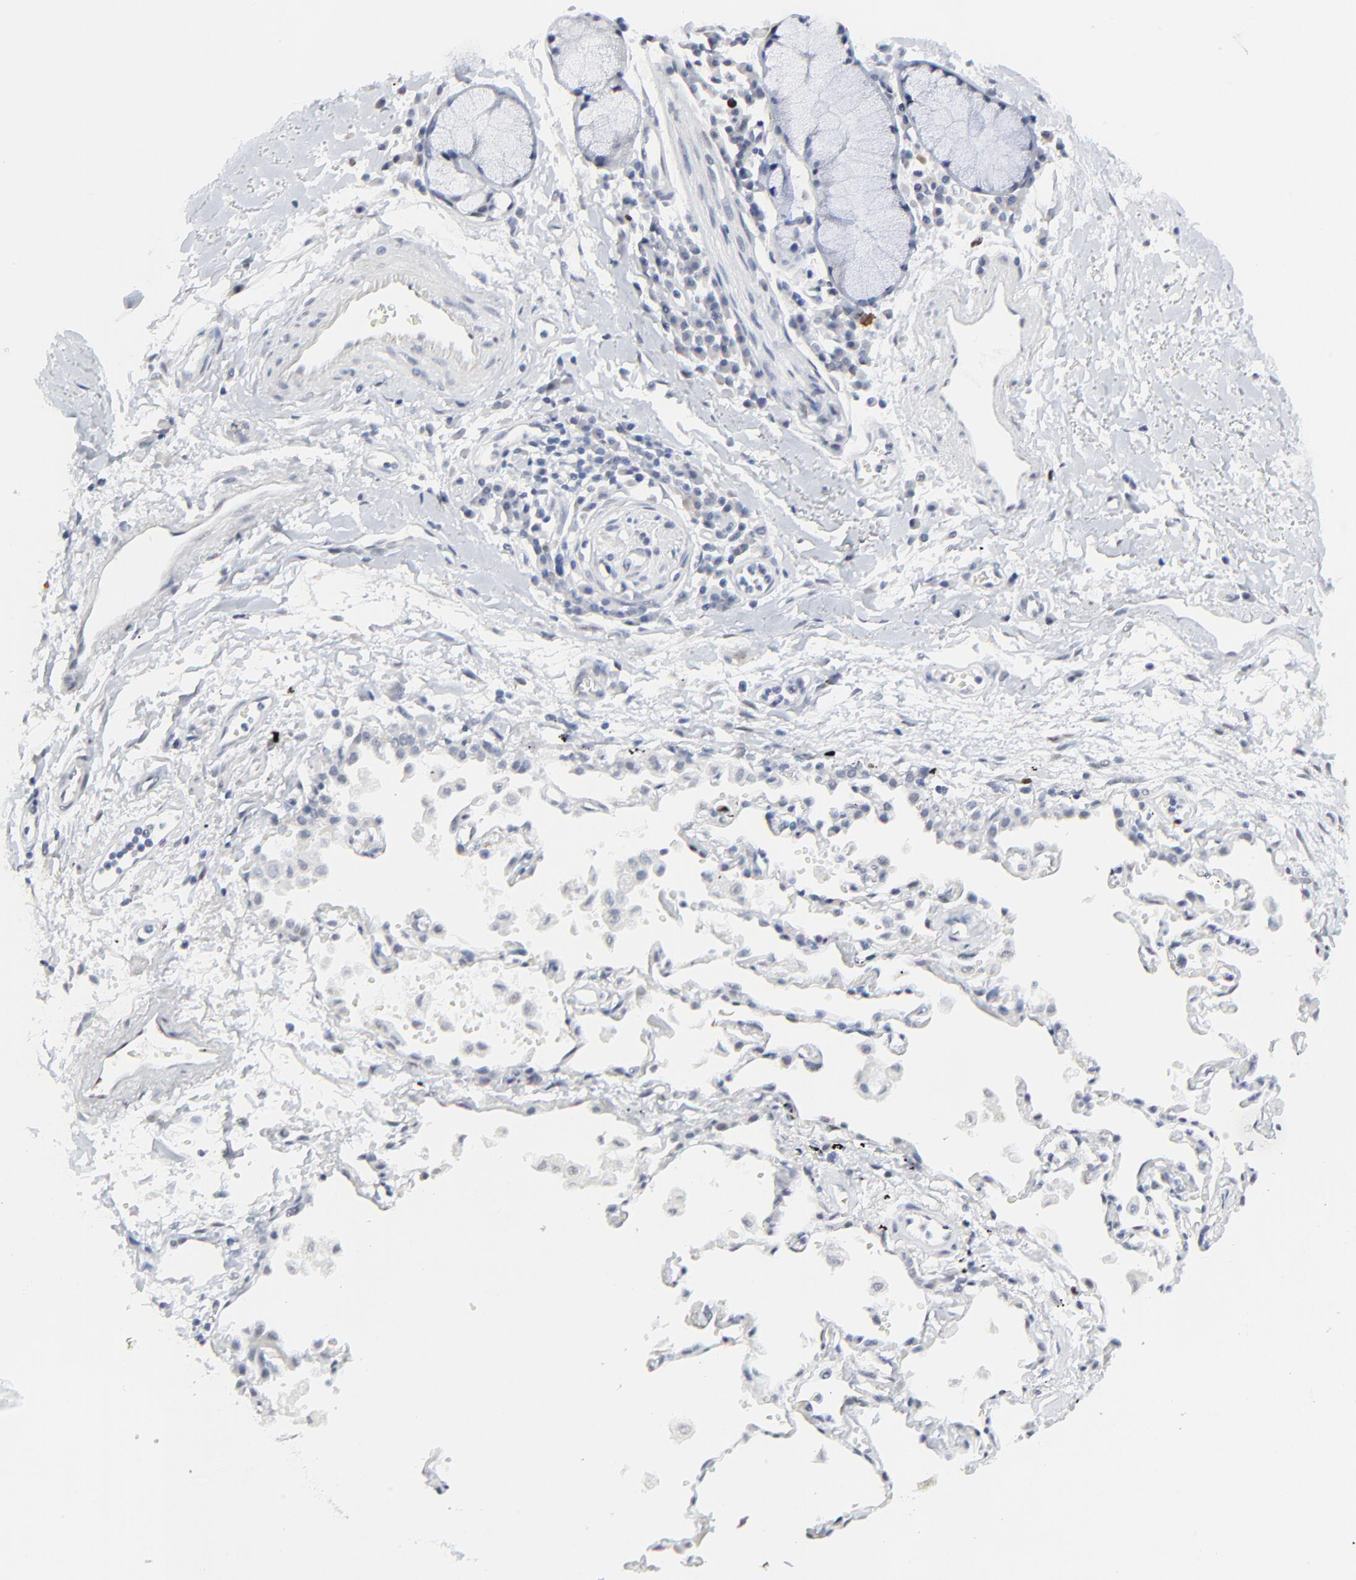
{"staining": {"intensity": "negative", "quantity": "none", "location": "none"}, "tissue": "adipose tissue", "cell_type": "Adipocytes", "image_type": "normal", "snomed": [{"axis": "morphology", "description": "Normal tissue, NOS"}, {"axis": "morphology", "description": "Adenocarcinoma, NOS"}, {"axis": "topography", "description": "Cartilage tissue"}, {"axis": "topography", "description": "Bronchus"}, {"axis": "topography", "description": "Lung"}], "caption": "Immunohistochemistry of normal human adipose tissue exhibits no staining in adipocytes. (DAB (3,3'-diaminobenzidine) immunohistochemistry (IHC) with hematoxylin counter stain).", "gene": "ZNF589", "patient": {"sex": "female", "age": 67}}